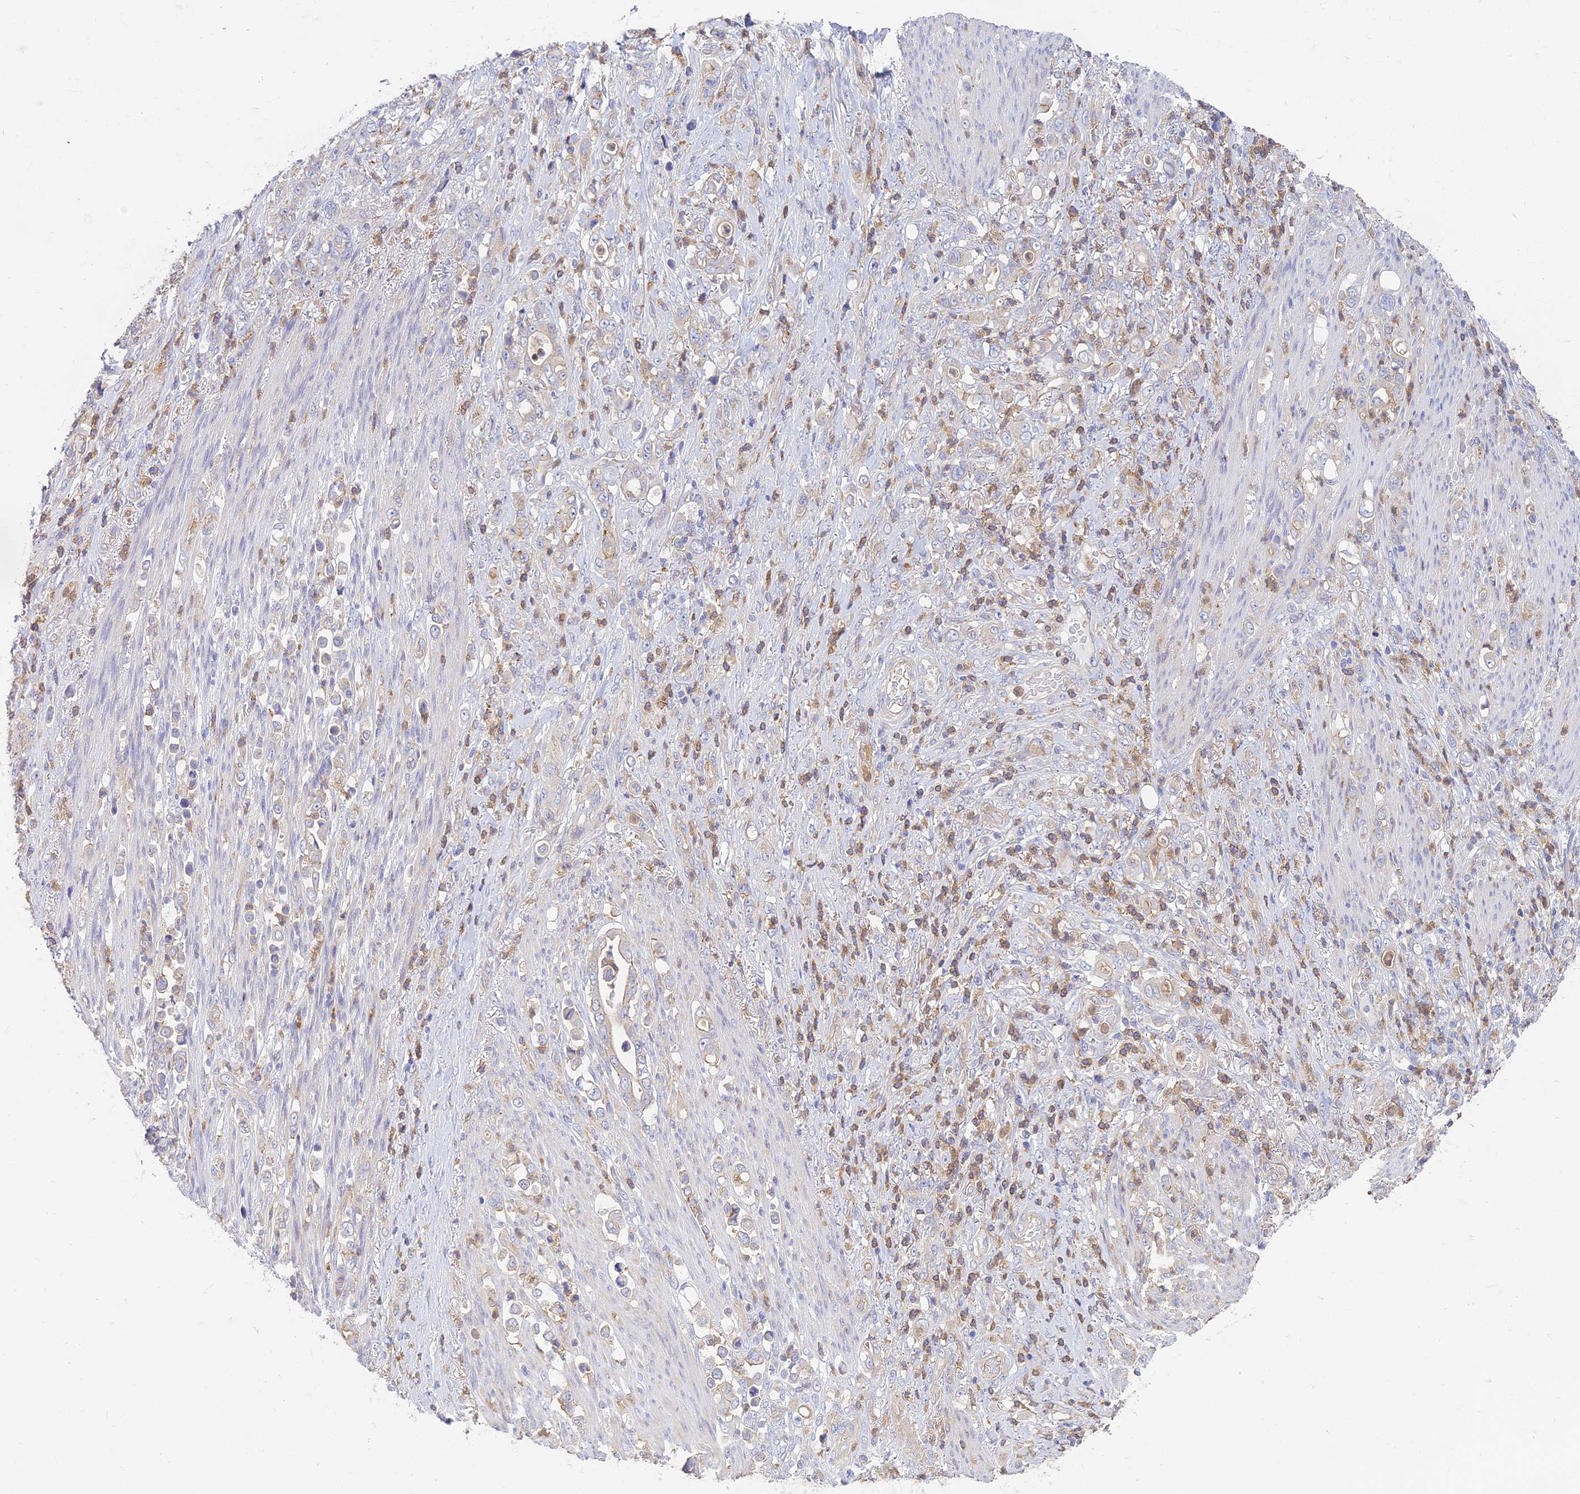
{"staining": {"intensity": "negative", "quantity": "none", "location": "none"}, "tissue": "stomach cancer", "cell_type": "Tumor cells", "image_type": "cancer", "snomed": [{"axis": "morphology", "description": "Normal tissue, NOS"}, {"axis": "morphology", "description": "Adenocarcinoma, NOS"}, {"axis": "topography", "description": "Stomach"}], "caption": "Stomach adenocarcinoma was stained to show a protein in brown. There is no significant staining in tumor cells. The staining is performed using DAB brown chromogen with nuclei counter-stained in using hematoxylin.", "gene": "STRN4", "patient": {"sex": "female", "age": 79}}